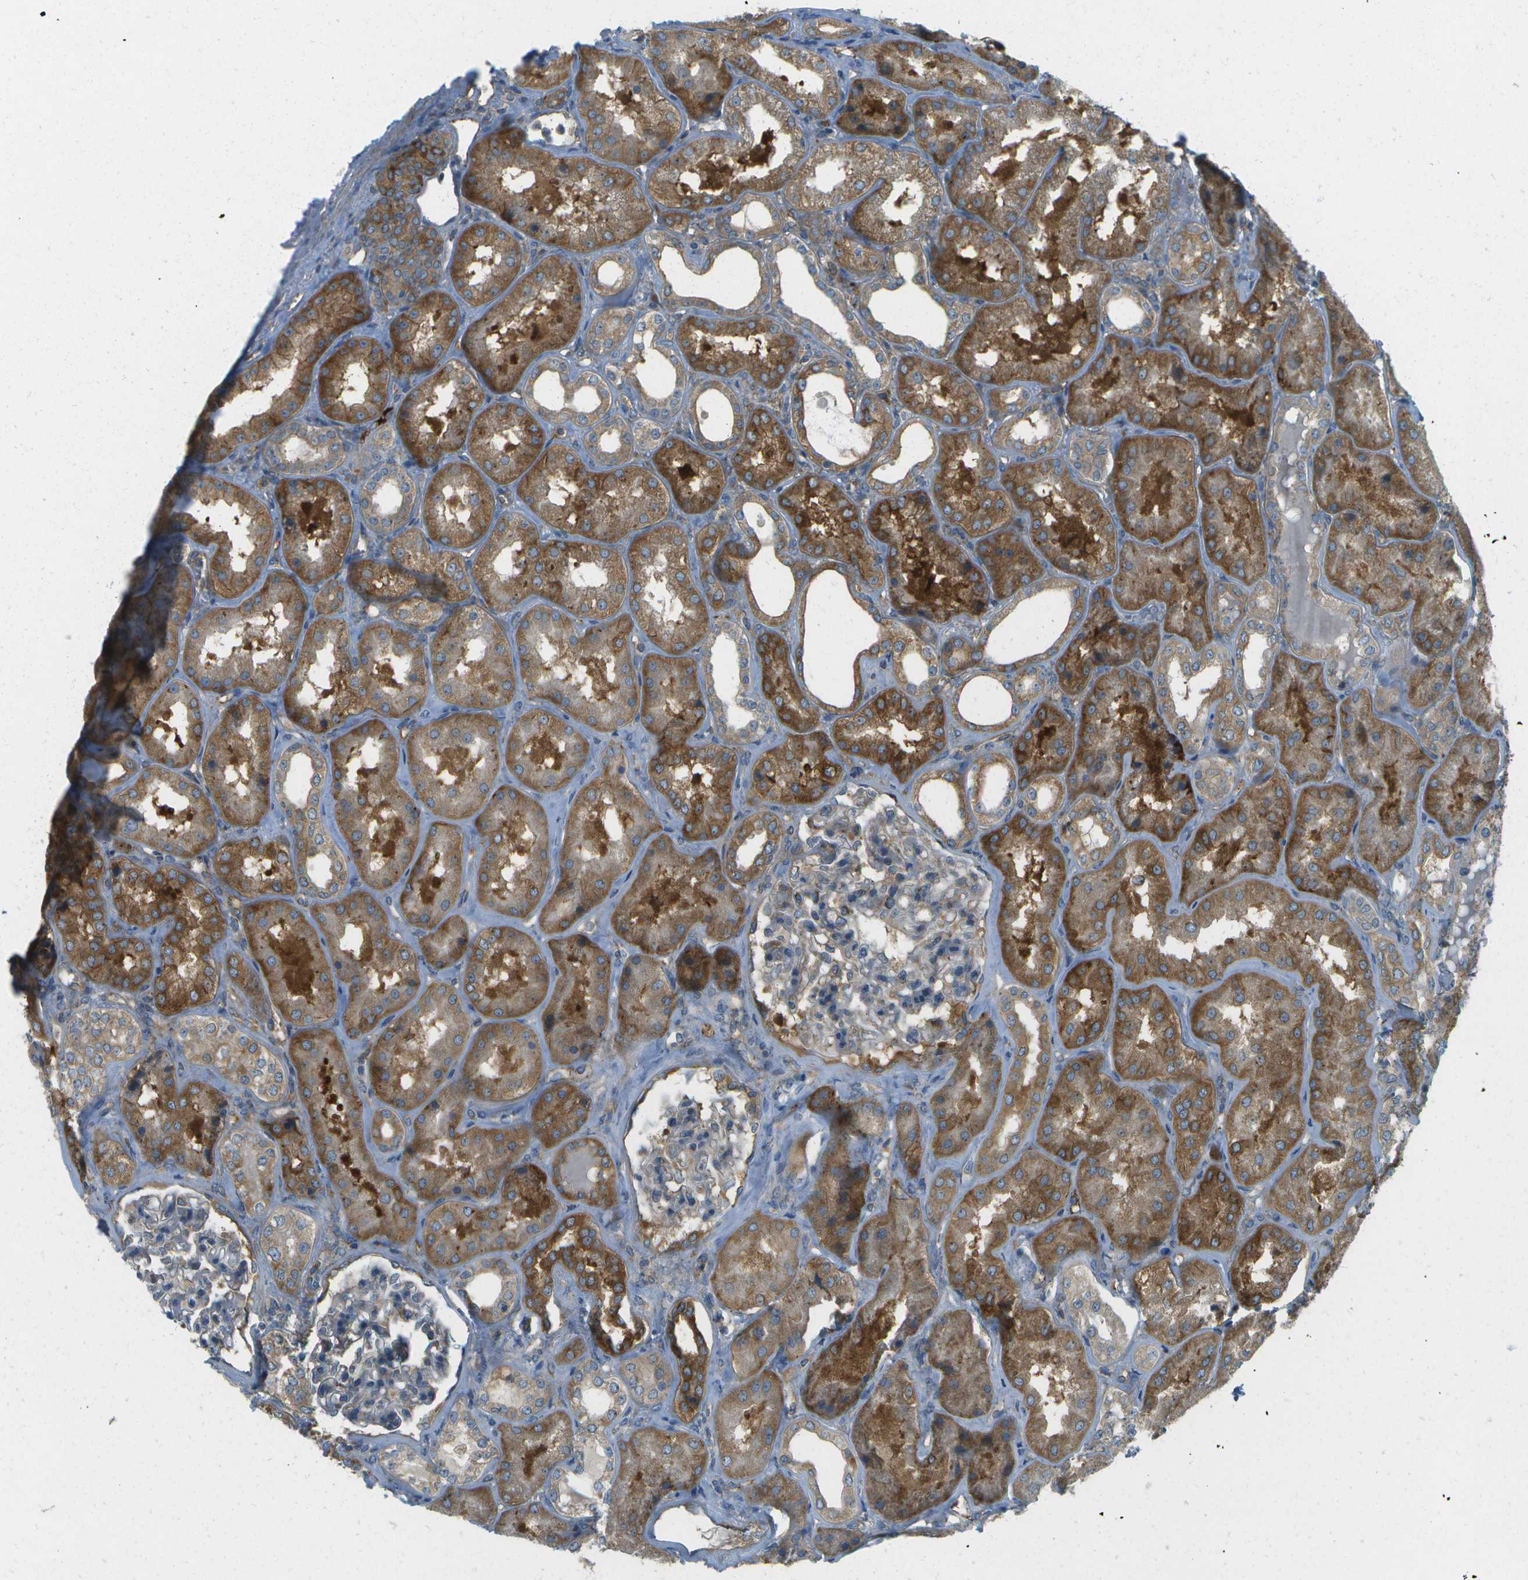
{"staining": {"intensity": "weak", "quantity": "<25%", "location": "cytoplasmic/membranous"}, "tissue": "kidney", "cell_type": "Cells in glomeruli", "image_type": "normal", "snomed": [{"axis": "morphology", "description": "Normal tissue, NOS"}, {"axis": "topography", "description": "Kidney"}], "caption": "Photomicrograph shows no significant protein expression in cells in glomeruli of unremarkable kidney. (DAB immunohistochemistry, high magnification).", "gene": "WNK2", "patient": {"sex": "female", "age": 56}}